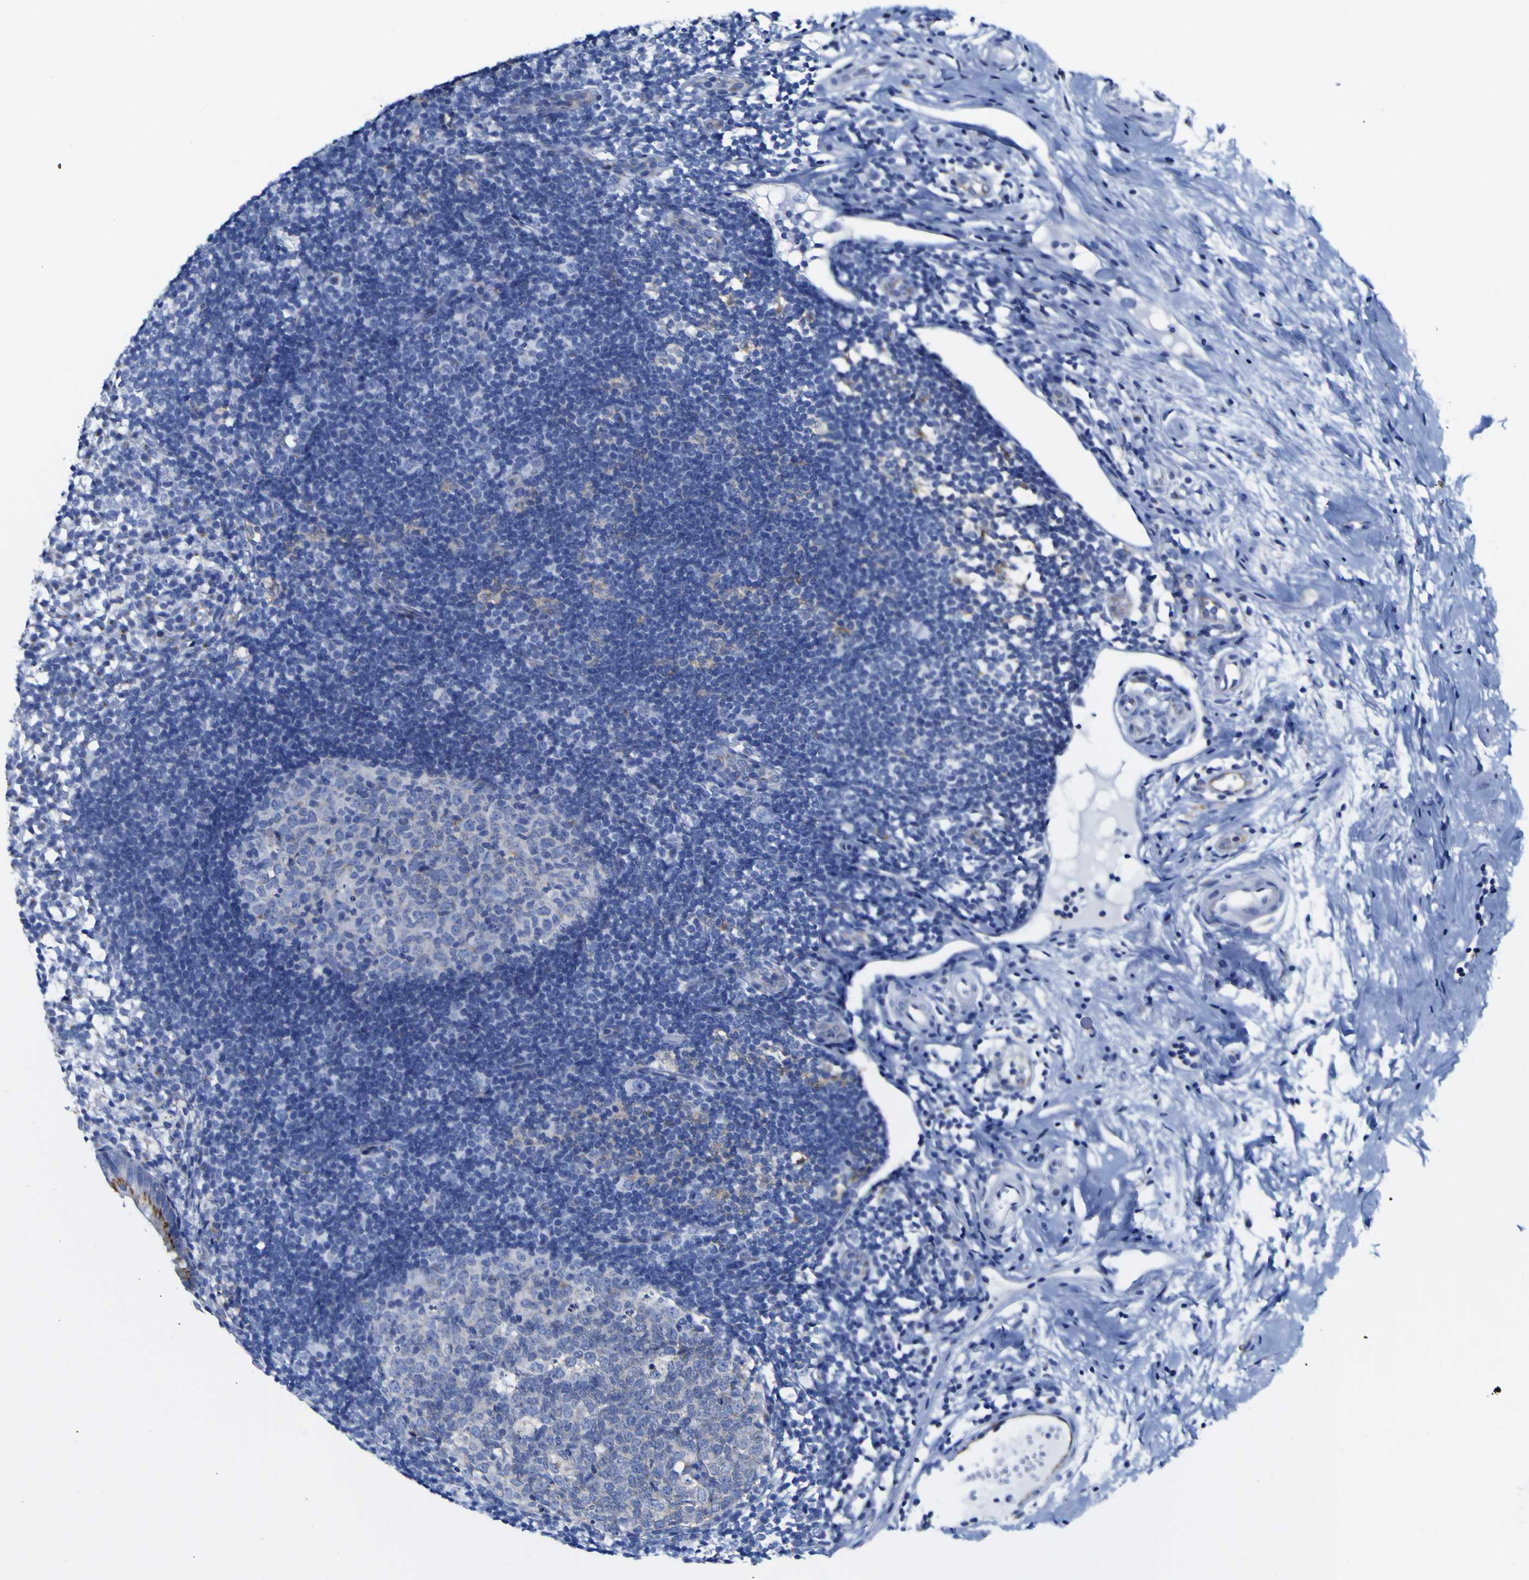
{"staining": {"intensity": "strong", "quantity": ">75%", "location": "cytoplasmic/membranous"}, "tissue": "appendix", "cell_type": "Glandular cells", "image_type": "normal", "snomed": [{"axis": "morphology", "description": "Normal tissue, NOS"}, {"axis": "topography", "description": "Appendix"}], "caption": "Glandular cells show high levels of strong cytoplasmic/membranous positivity in about >75% of cells in unremarkable appendix. The staining was performed using DAB (3,3'-diaminobenzidine), with brown indicating positive protein expression. Nuclei are stained blue with hematoxylin.", "gene": "GOLM1", "patient": {"sex": "female", "age": 20}}